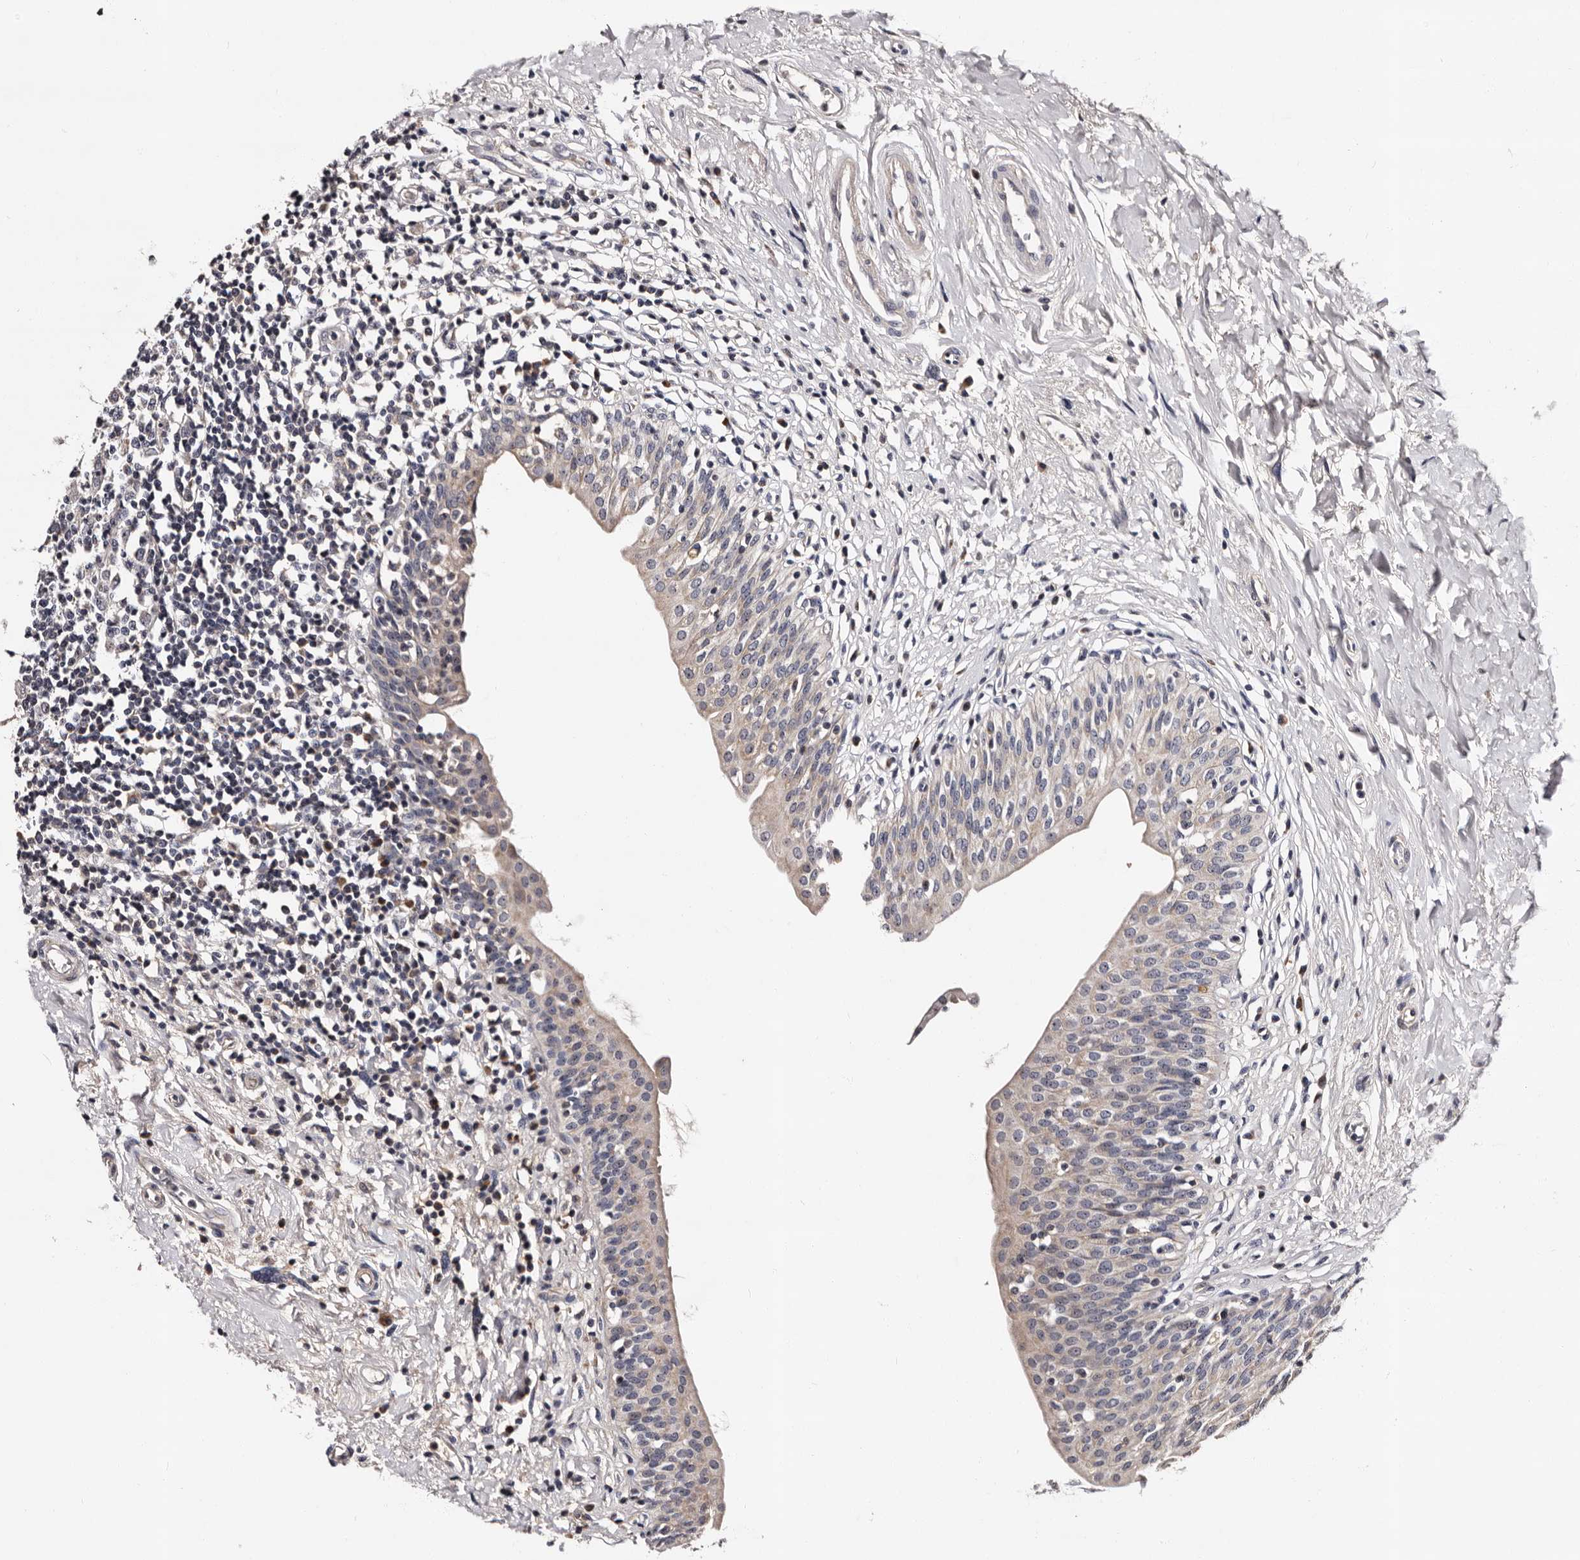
{"staining": {"intensity": "weak", "quantity": "25%-75%", "location": "cytoplasmic/membranous"}, "tissue": "urinary bladder", "cell_type": "Urothelial cells", "image_type": "normal", "snomed": [{"axis": "morphology", "description": "Normal tissue, NOS"}, {"axis": "topography", "description": "Urinary bladder"}], "caption": "Protein expression analysis of unremarkable human urinary bladder reveals weak cytoplasmic/membranous positivity in approximately 25%-75% of urothelial cells.", "gene": "TAF4B", "patient": {"sex": "male", "age": 83}}